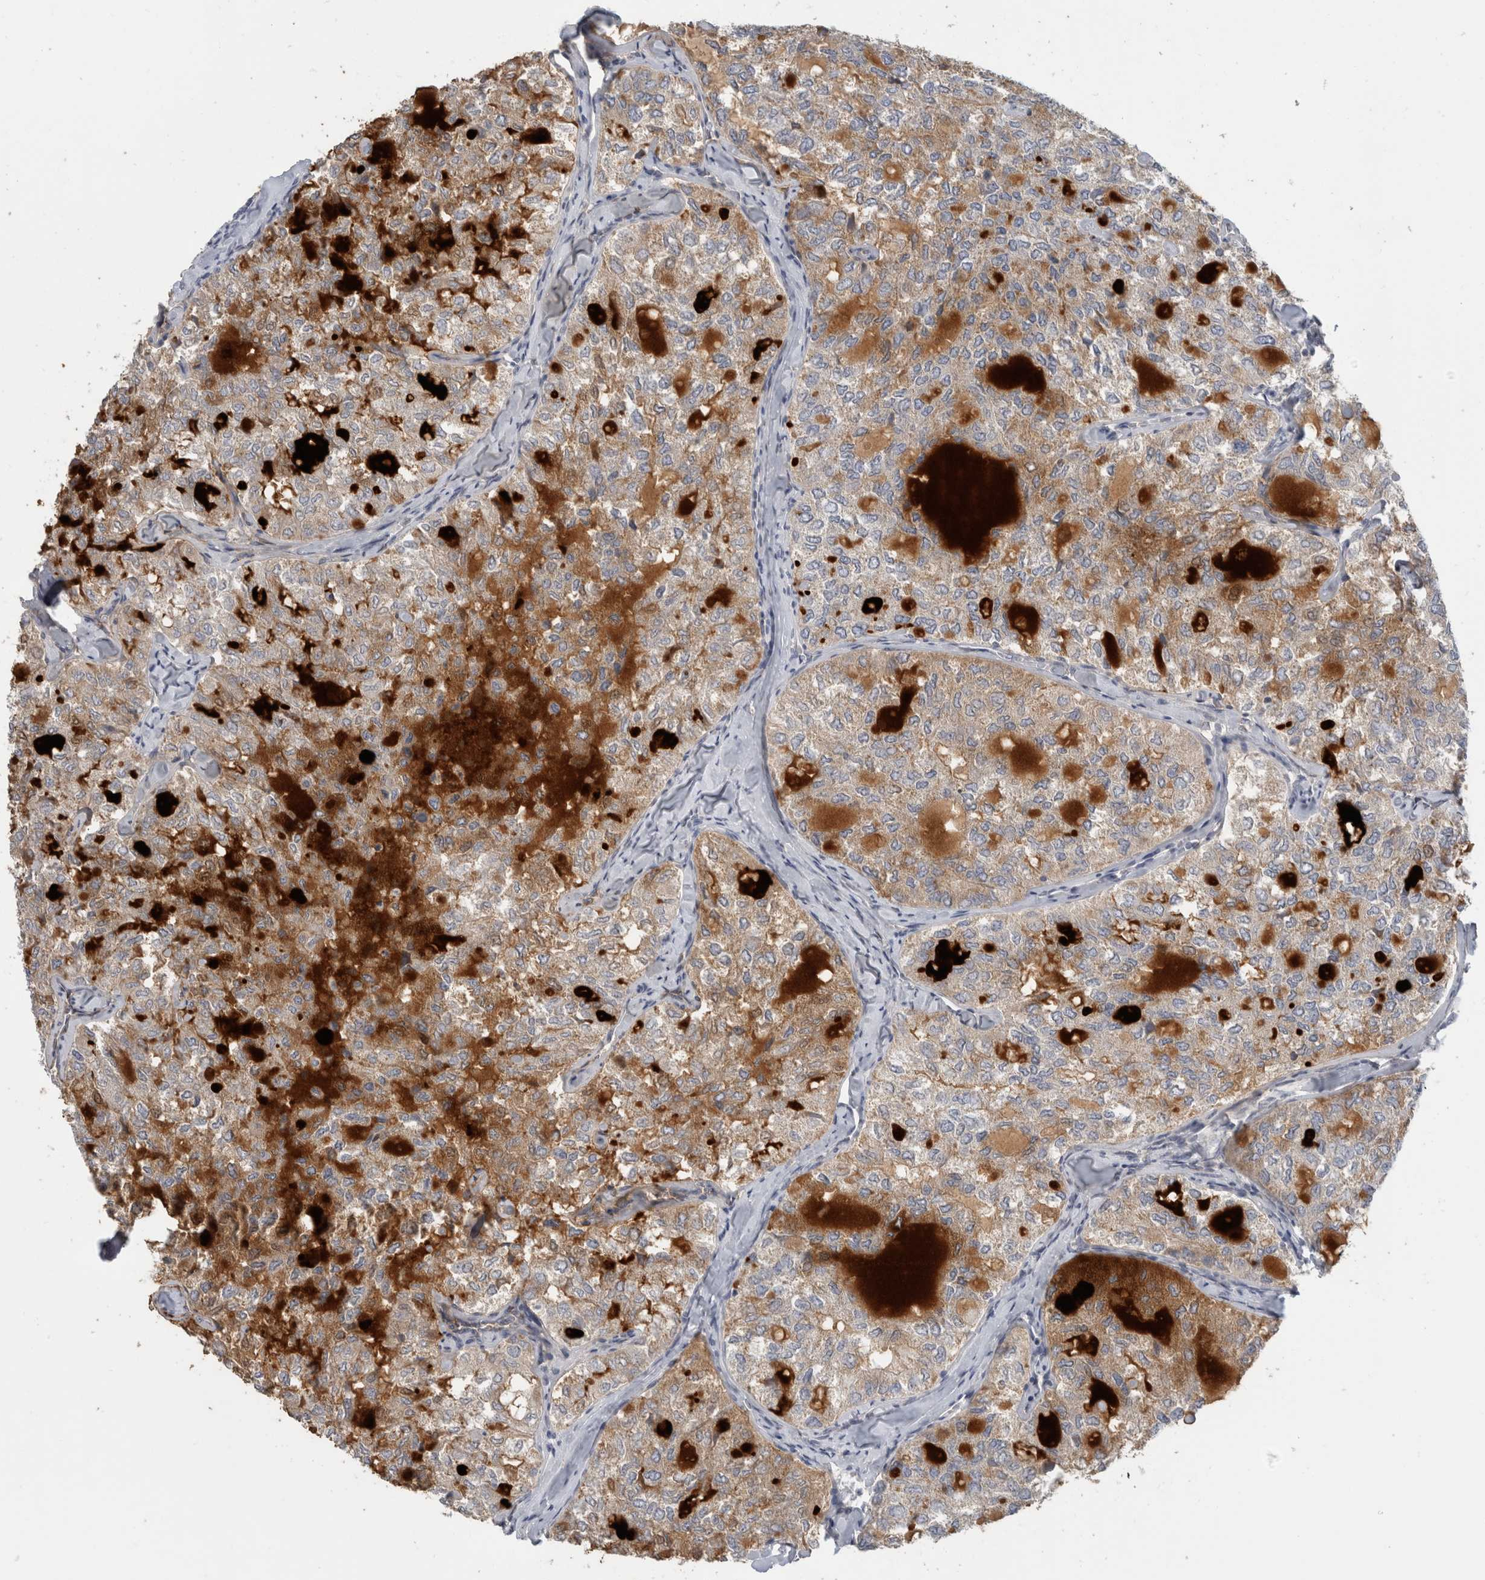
{"staining": {"intensity": "moderate", "quantity": "25%-75%", "location": "cytoplasmic/membranous"}, "tissue": "thyroid cancer", "cell_type": "Tumor cells", "image_type": "cancer", "snomed": [{"axis": "morphology", "description": "Follicular adenoma carcinoma, NOS"}, {"axis": "topography", "description": "Thyroid gland"}], "caption": "Immunohistochemical staining of thyroid cancer reveals moderate cytoplasmic/membranous protein expression in about 25%-75% of tumor cells. (DAB = brown stain, brightfield microscopy at high magnification).", "gene": "MGAT1", "patient": {"sex": "male", "age": 75}}